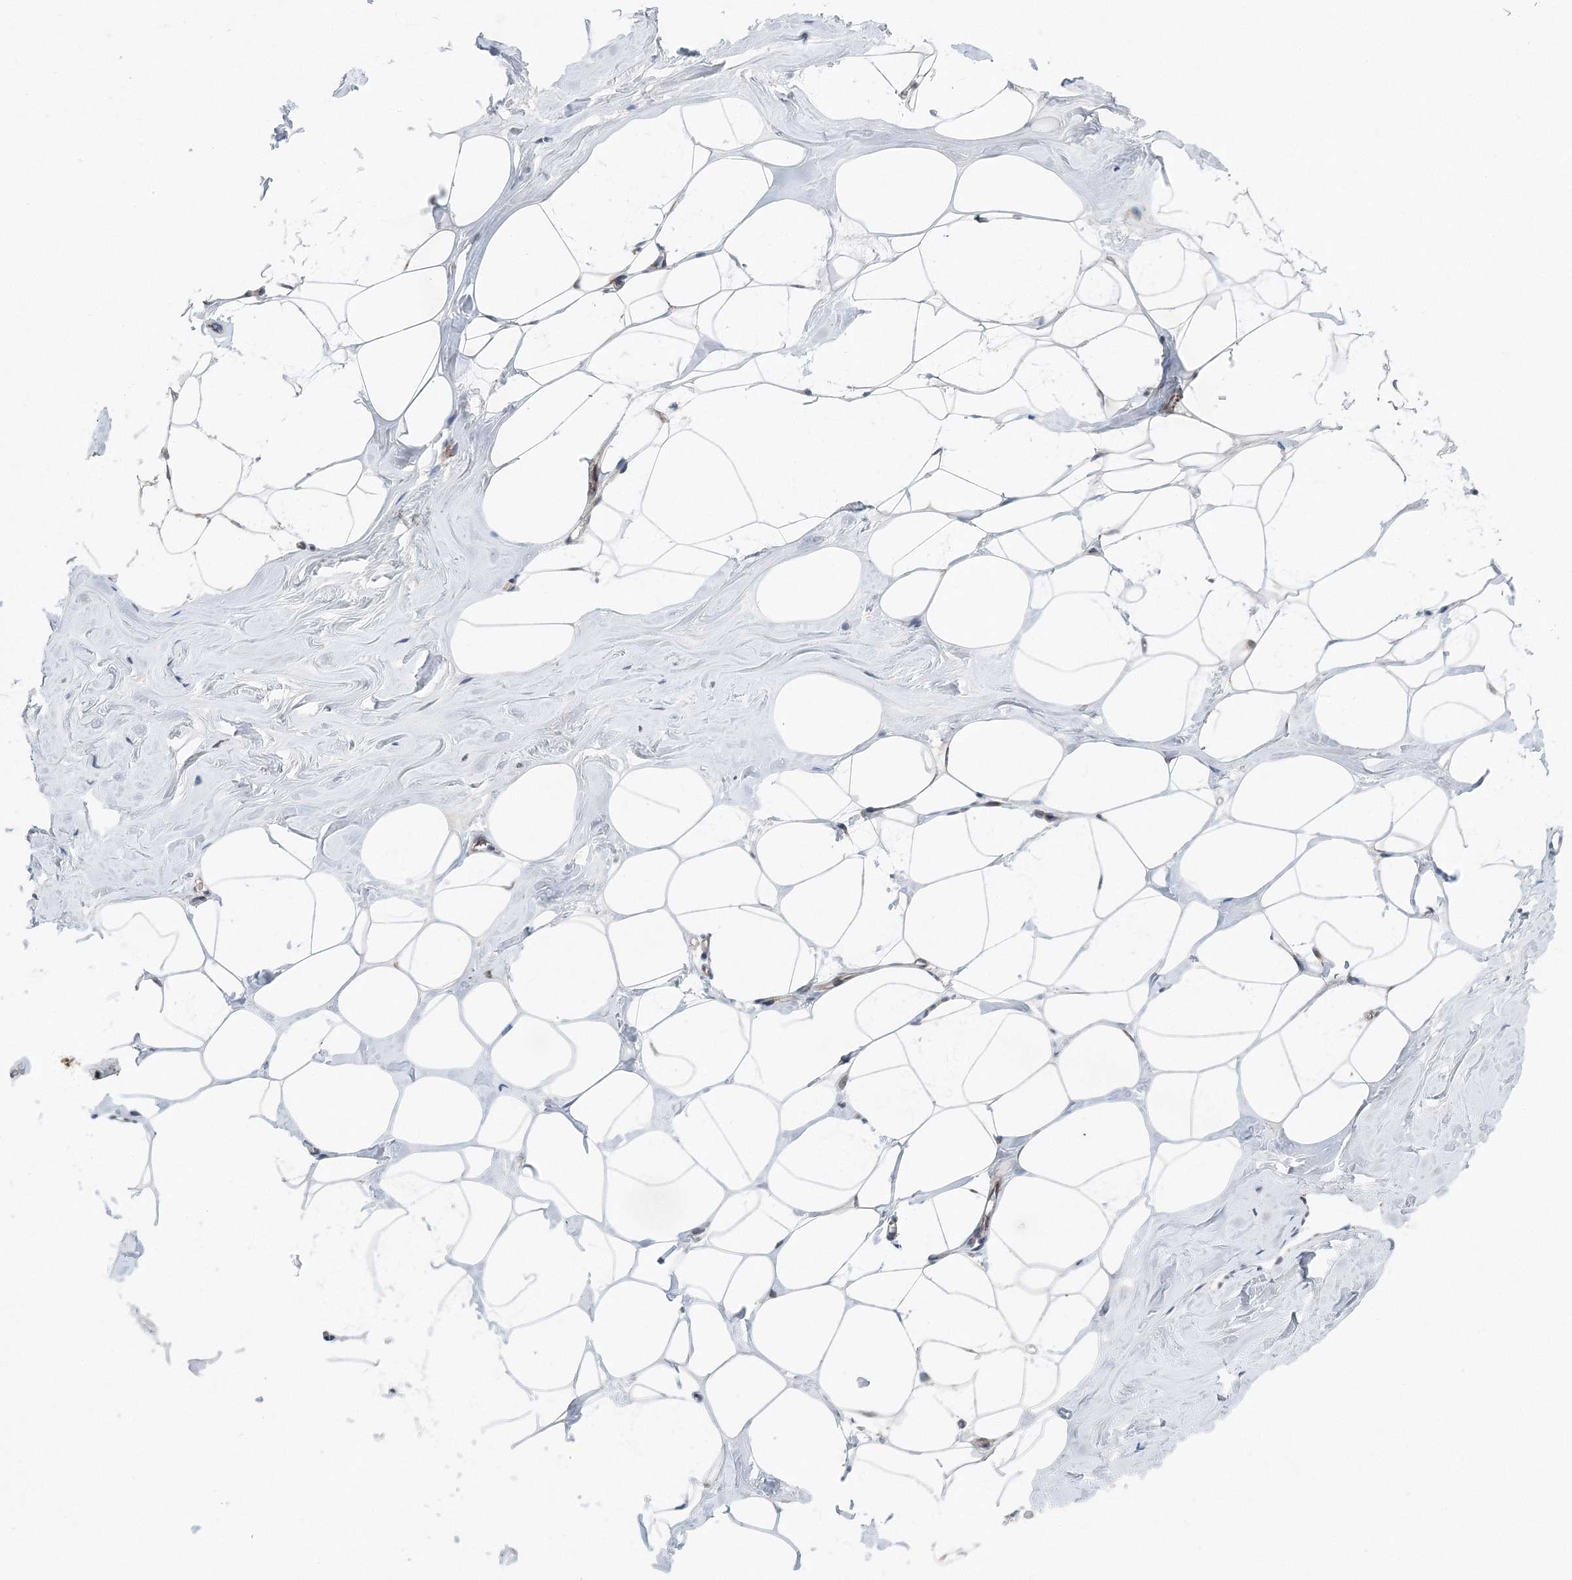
{"staining": {"intensity": "weak", "quantity": "25%-75%", "location": "cytoplasmic/membranous"}, "tissue": "adipose tissue", "cell_type": "Adipocytes", "image_type": "normal", "snomed": [{"axis": "morphology", "description": "Normal tissue, NOS"}, {"axis": "morphology", "description": "Fibrosis, NOS"}, {"axis": "topography", "description": "Breast"}, {"axis": "topography", "description": "Adipose tissue"}], "caption": "This micrograph shows immunohistochemistry staining of unremarkable human adipose tissue, with low weak cytoplasmic/membranous staining in approximately 25%-75% of adipocytes.", "gene": "UIMC1", "patient": {"sex": "female", "age": 39}}